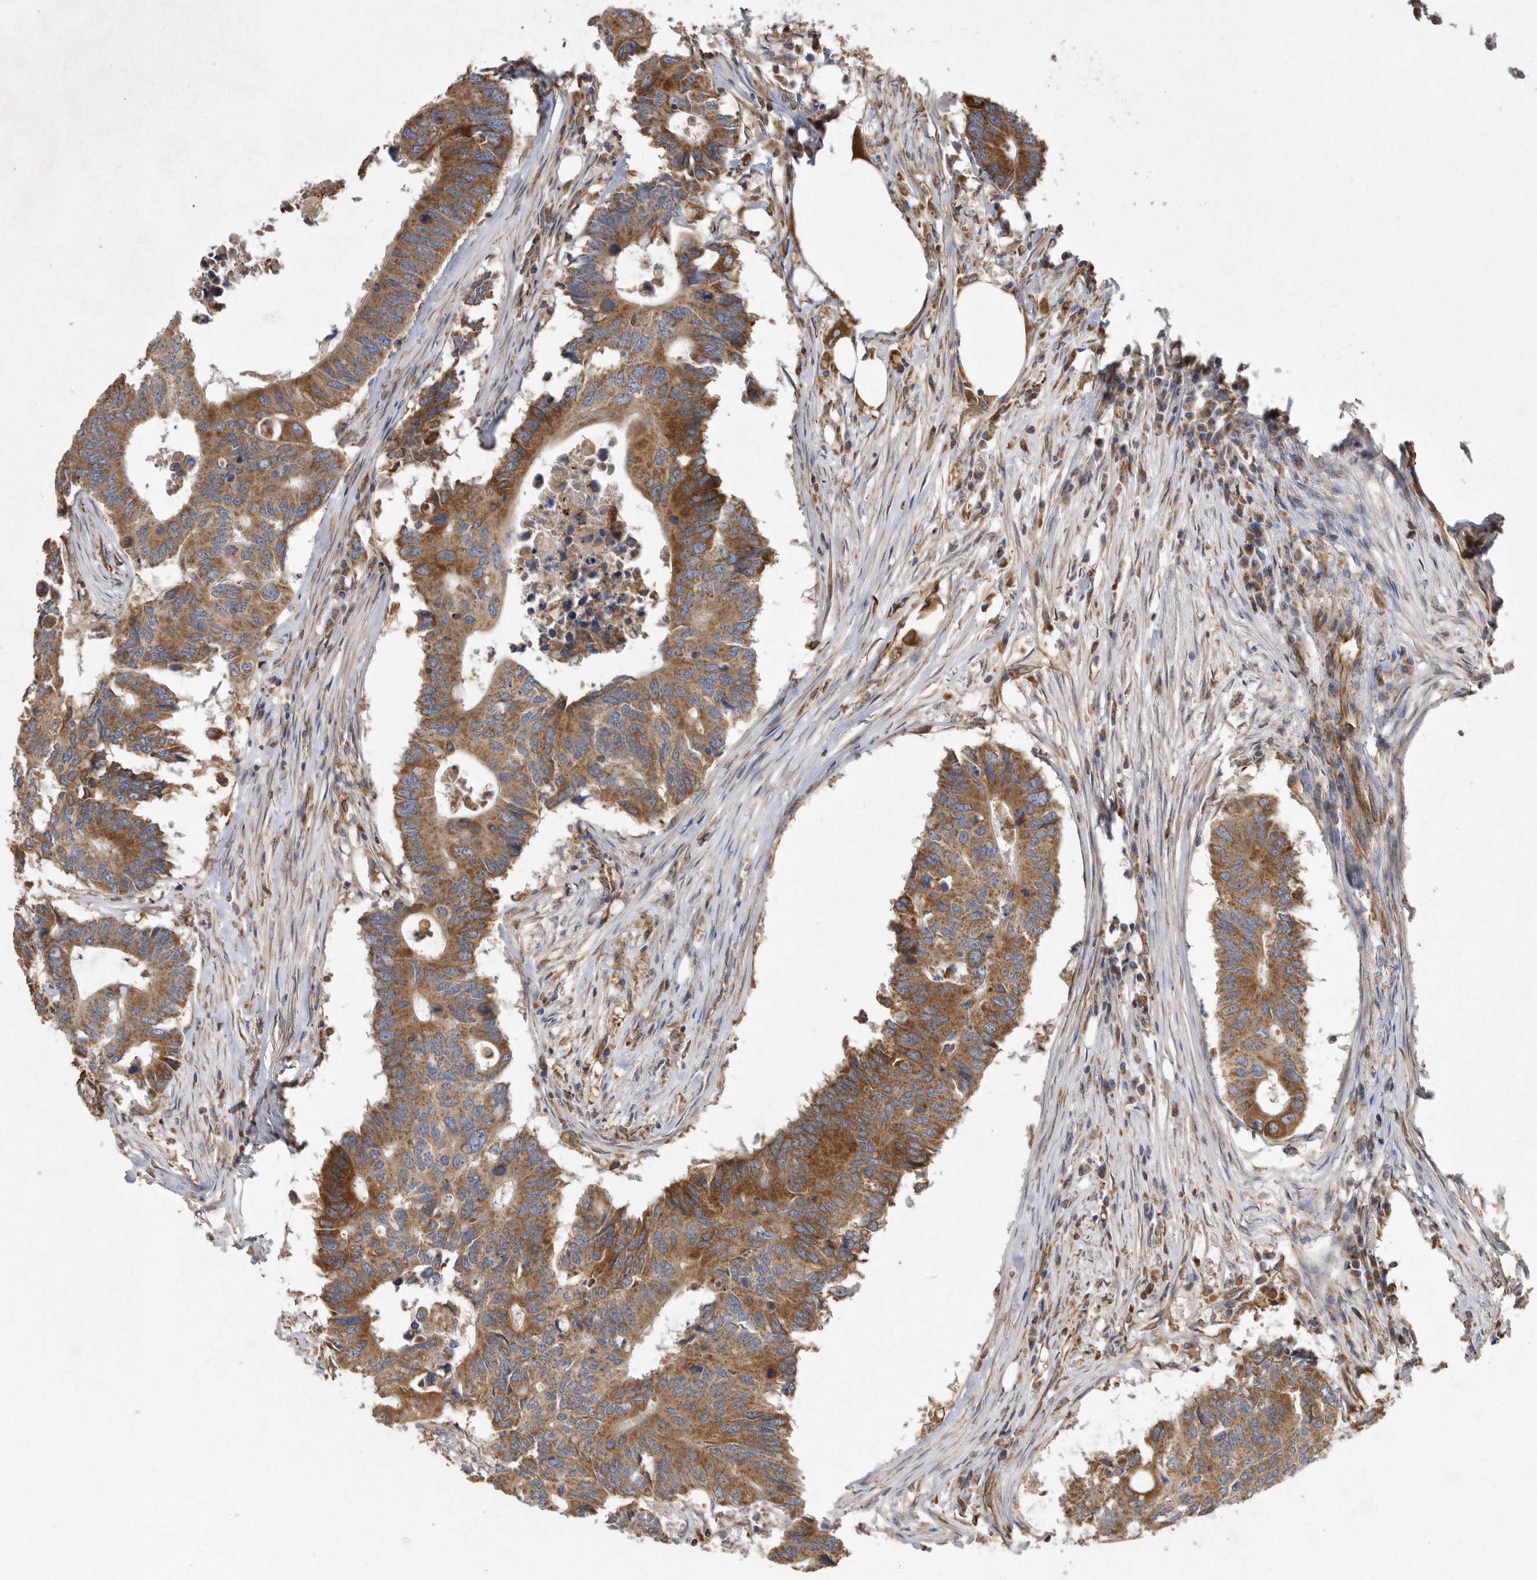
{"staining": {"intensity": "strong", "quantity": "25%-75%", "location": "cytoplasmic/membranous"}, "tissue": "colorectal cancer", "cell_type": "Tumor cells", "image_type": "cancer", "snomed": [{"axis": "morphology", "description": "Adenocarcinoma, NOS"}, {"axis": "topography", "description": "Colon"}], "caption": "IHC micrograph of human adenocarcinoma (colorectal) stained for a protein (brown), which displays high levels of strong cytoplasmic/membranous positivity in about 25%-75% of tumor cells.", "gene": "PON2", "patient": {"sex": "male", "age": 71}}